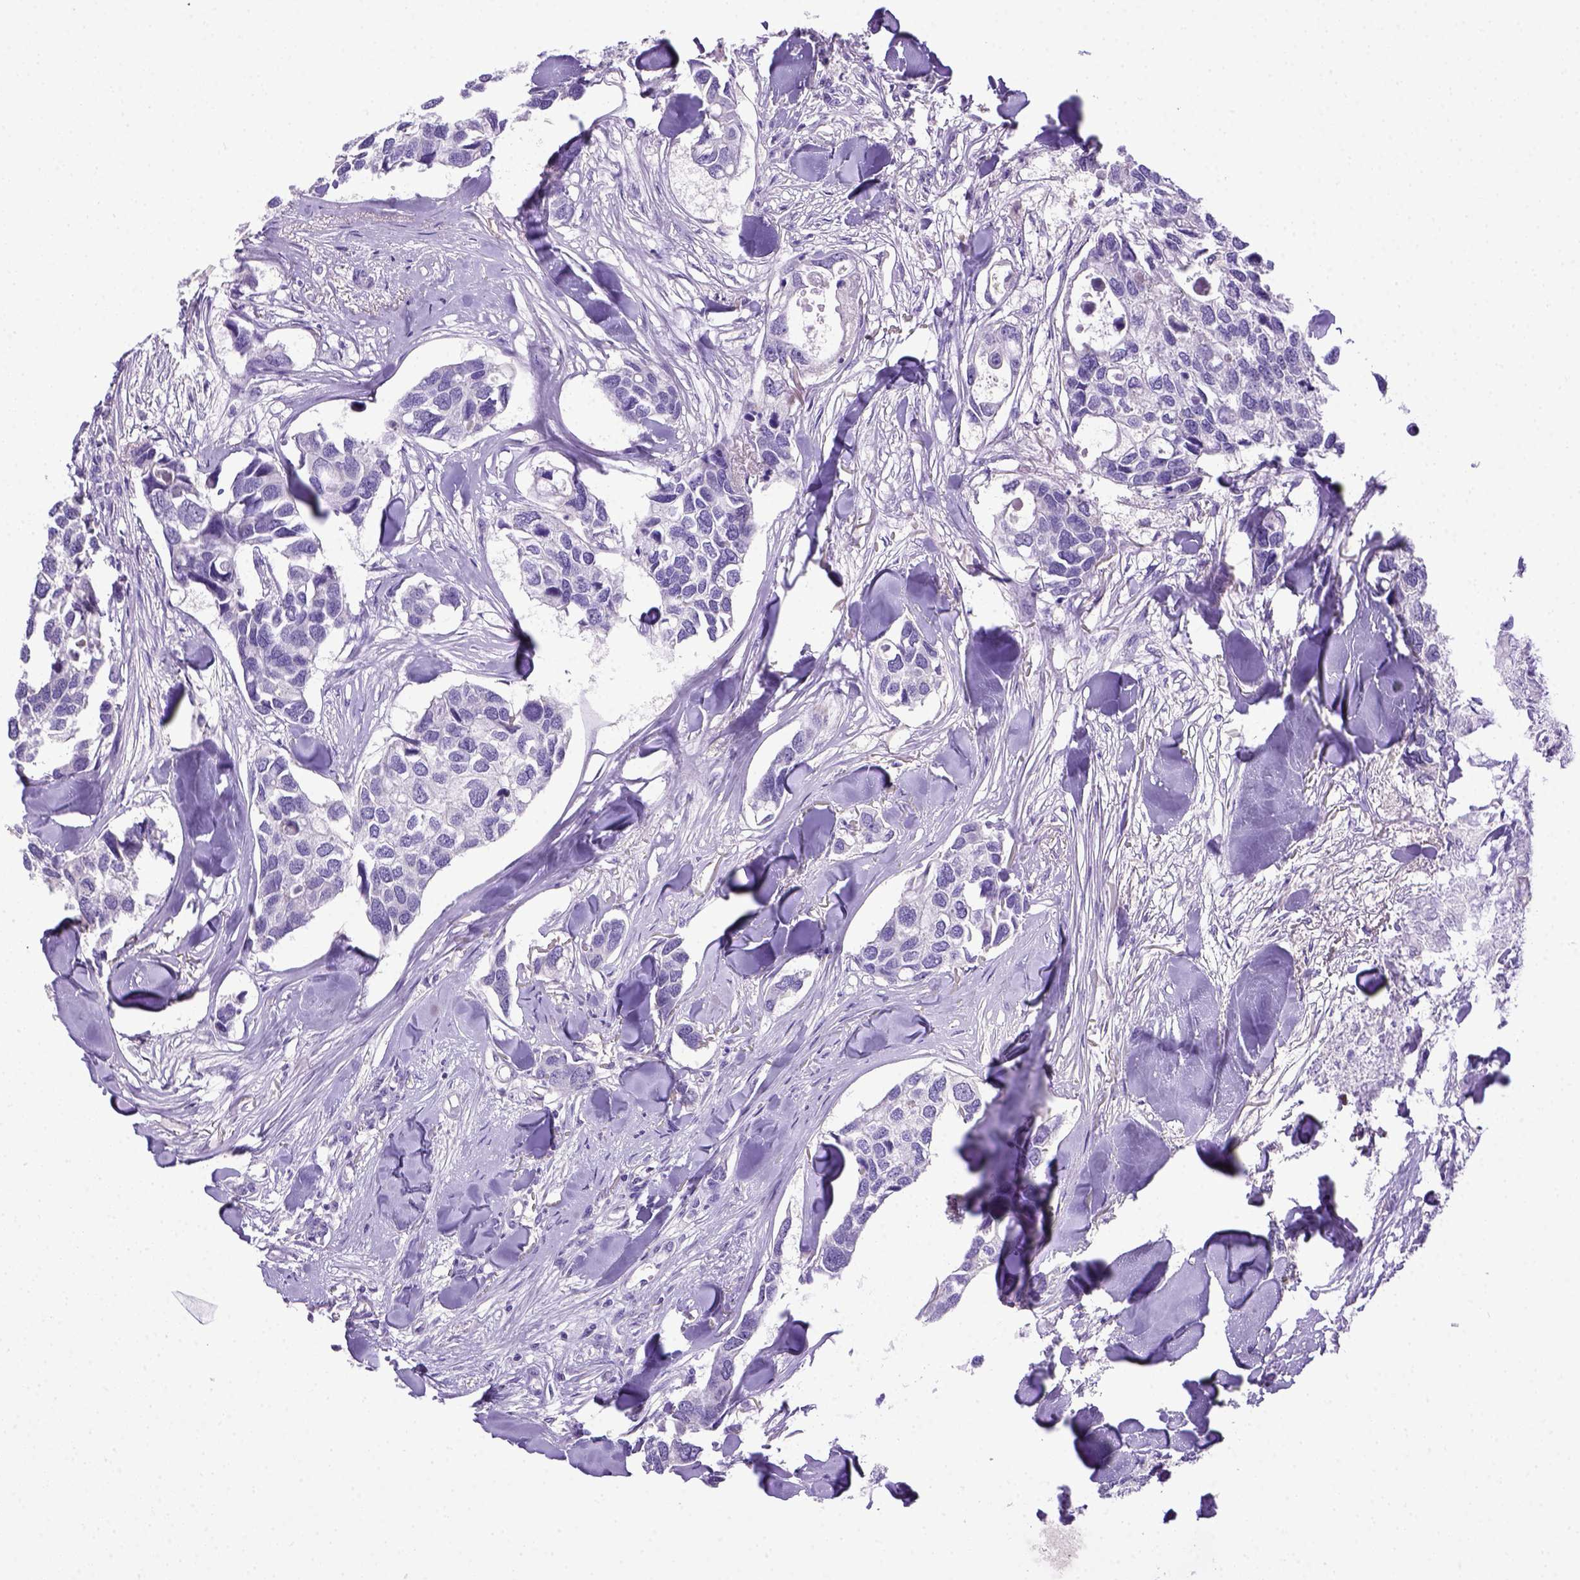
{"staining": {"intensity": "negative", "quantity": "none", "location": "none"}, "tissue": "breast cancer", "cell_type": "Tumor cells", "image_type": "cancer", "snomed": [{"axis": "morphology", "description": "Duct carcinoma"}, {"axis": "topography", "description": "Breast"}], "caption": "The histopathology image displays no significant staining in tumor cells of breast cancer. (Stains: DAB (3,3'-diaminobenzidine) immunohistochemistry (IHC) with hematoxylin counter stain, Microscopy: brightfield microscopy at high magnification).", "gene": "ITIH4", "patient": {"sex": "female", "age": 83}}